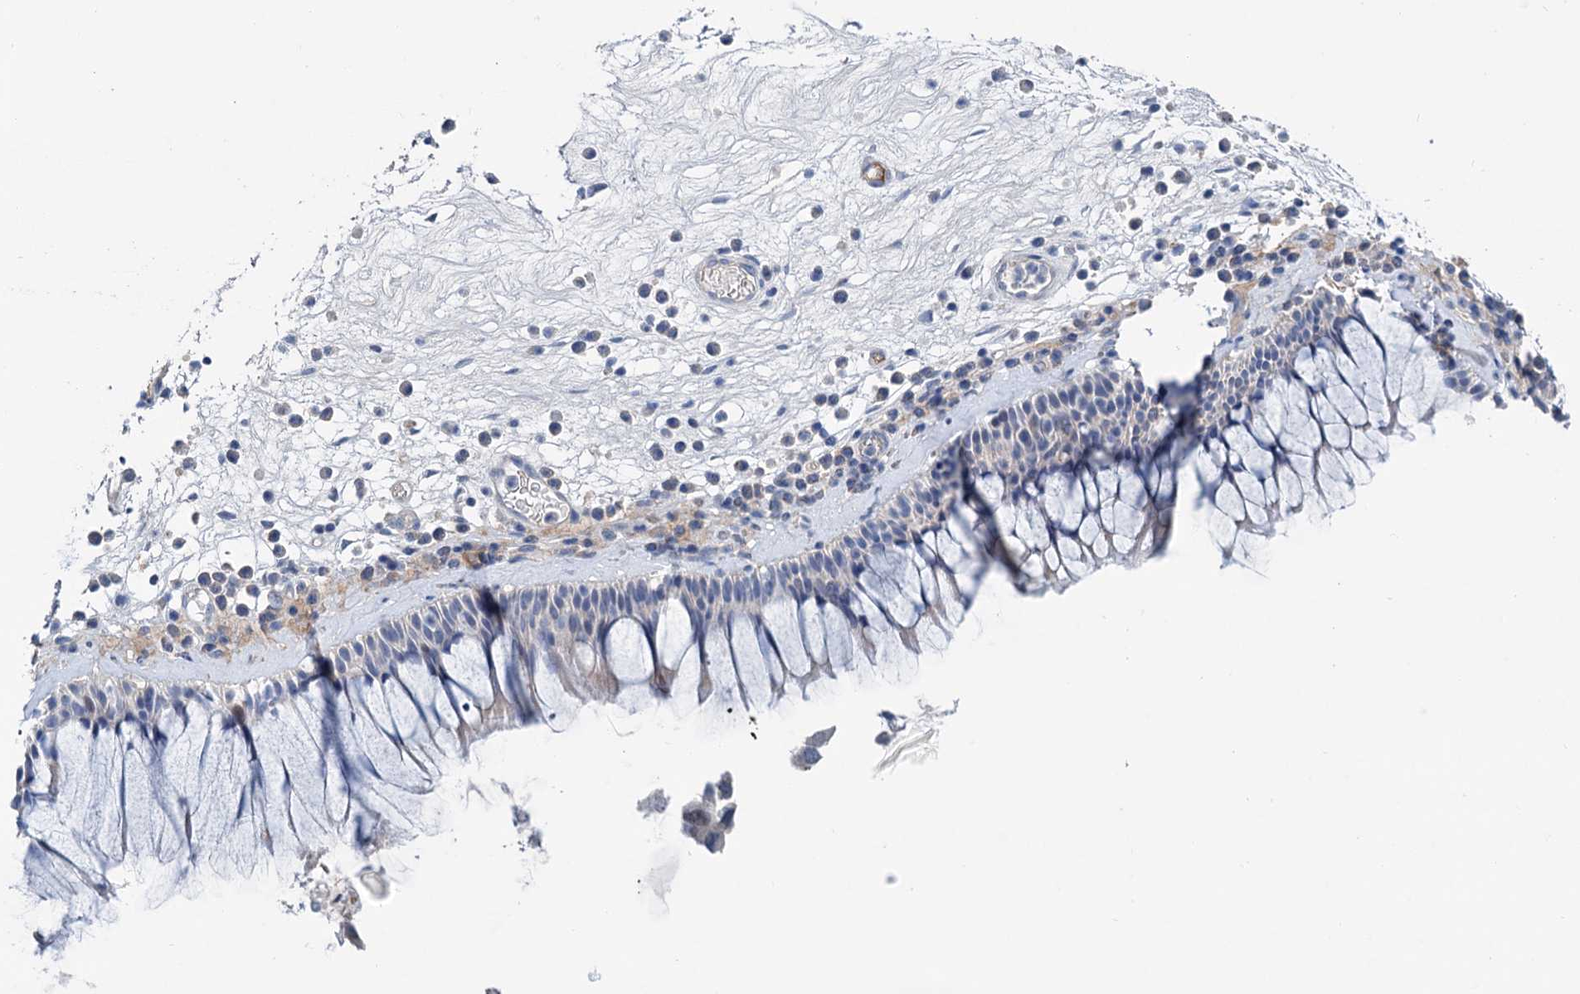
{"staining": {"intensity": "negative", "quantity": "none", "location": "none"}, "tissue": "nasopharynx", "cell_type": "Respiratory epithelial cells", "image_type": "normal", "snomed": [{"axis": "morphology", "description": "Normal tissue, NOS"}, {"axis": "morphology", "description": "Inflammation, NOS"}, {"axis": "topography", "description": "Nasopharynx"}], "caption": "The histopathology image demonstrates no staining of respiratory epithelial cells in benign nasopharynx. (DAB (3,3'-diaminobenzidine) IHC, high magnification).", "gene": "FAM111B", "patient": {"sex": "male", "age": 70}}